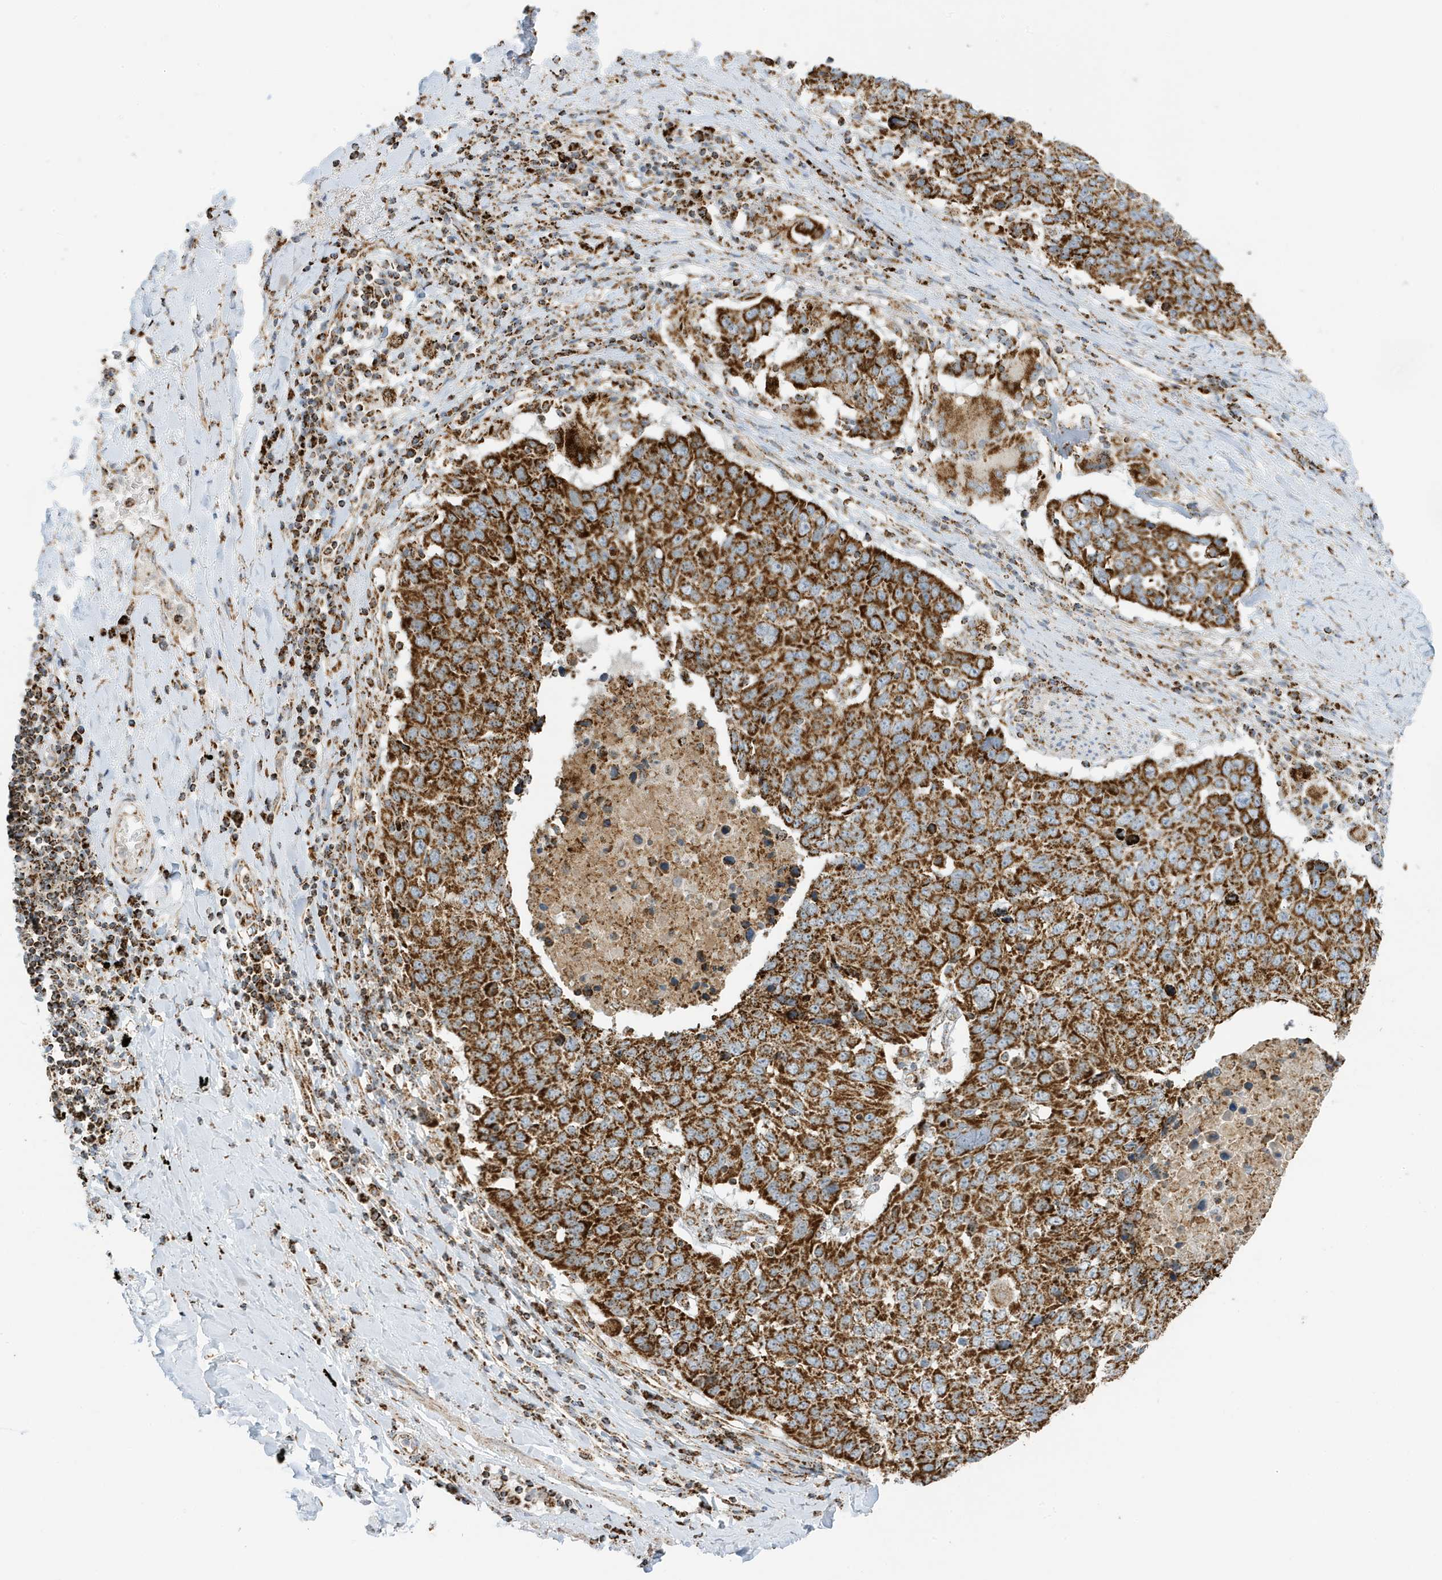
{"staining": {"intensity": "strong", "quantity": ">75%", "location": "cytoplasmic/membranous"}, "tissue": "lung cancer", "cell_type": "Tumor cells", "image_type": "cancer", "snomed": [{"axis": "morphology", "description": "Squamous cell carcinoma, NOS"}, {"axis": "topography", "description": "Lung"}], "caption": "Immunohistochemistry (DAB (3,3'-diaminobenzidine)) staining of human lung cancer (squamous cell carcinoma) exhibits strong cytoplasmic/membranous protein positivity in about >75% of tumor cells. (Stains: DAB in brown, nuclei in blue, Microscopy: brightfield microscopy at high magnification).", "gene": "ATP5ME", "patient": {"sex": "male", "age": 66}}